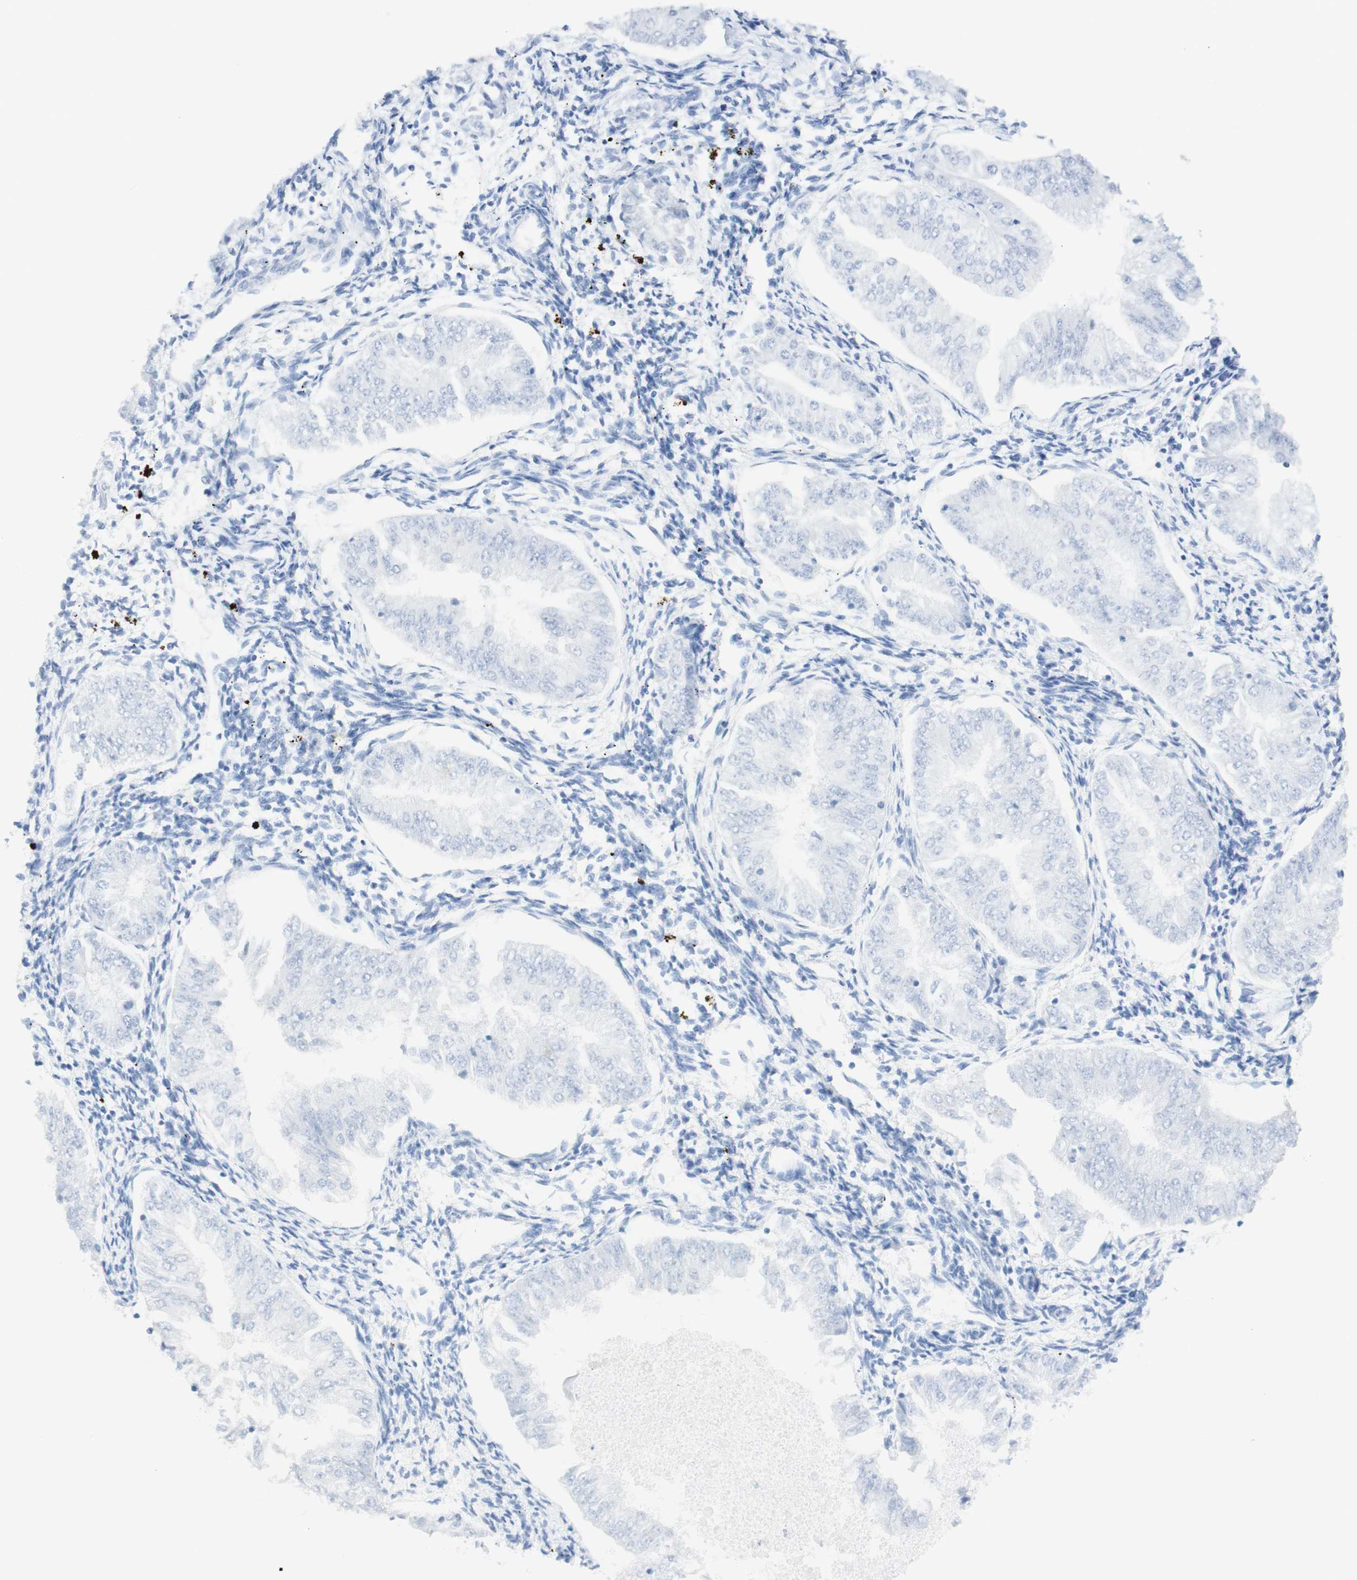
{"staining": {"intensity": "negative", "quantity": "none", "location": "none"}, "tissue": "endometrial cancer", "cell_type": "Tumor cells", "image_type": "cancer", "snomed": [{"axis": "morphology", "description": "Adenocarcinoma, NOS"}, {"axis": "topography", "description": "Endometrium"}], "caption": "Endometrial adenocarcinoma was stained to show a protein in brown. There is no significant positivity in tumor cells.", "gene": "TPO", "patient": {"sex": "female", "age": 53}}